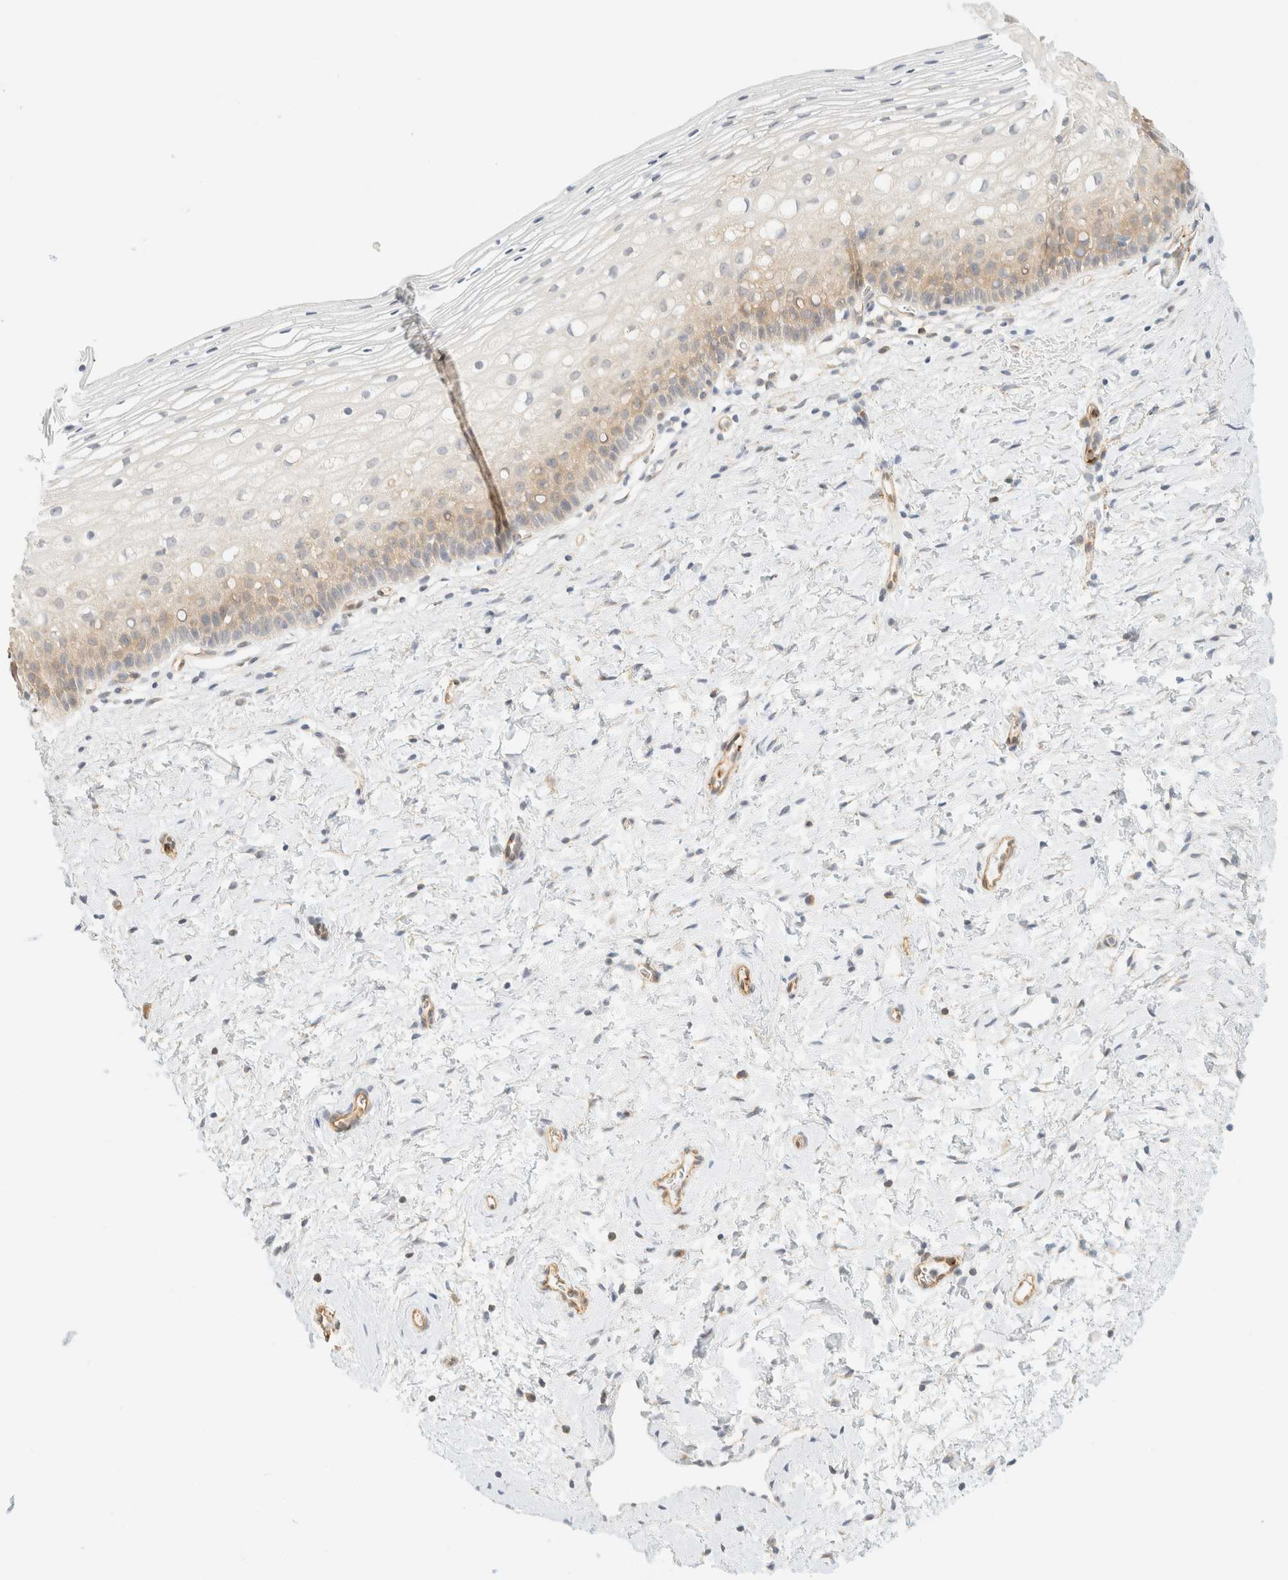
{"staining": {"intensity": "weak", "quantity": "25%-75%", "location": "cytoplasmic/membranous"}, "tissue": "cervix", "cell_type": "Squamous epithelial cells", "image_type": "normal", "snomed": [{"axis": "morphology", "description": "Normal tissue, NOS"}, {"axis": "topography", "description": "Cervix"}], "caption": "A low amount of weak cytoplasmic/membranous staining is appreciated in about 25%-75% of squamous epithelial cells in benign cervix.", "gene": "OTOP2", "patient": {"sex": "female", "age": 72}}